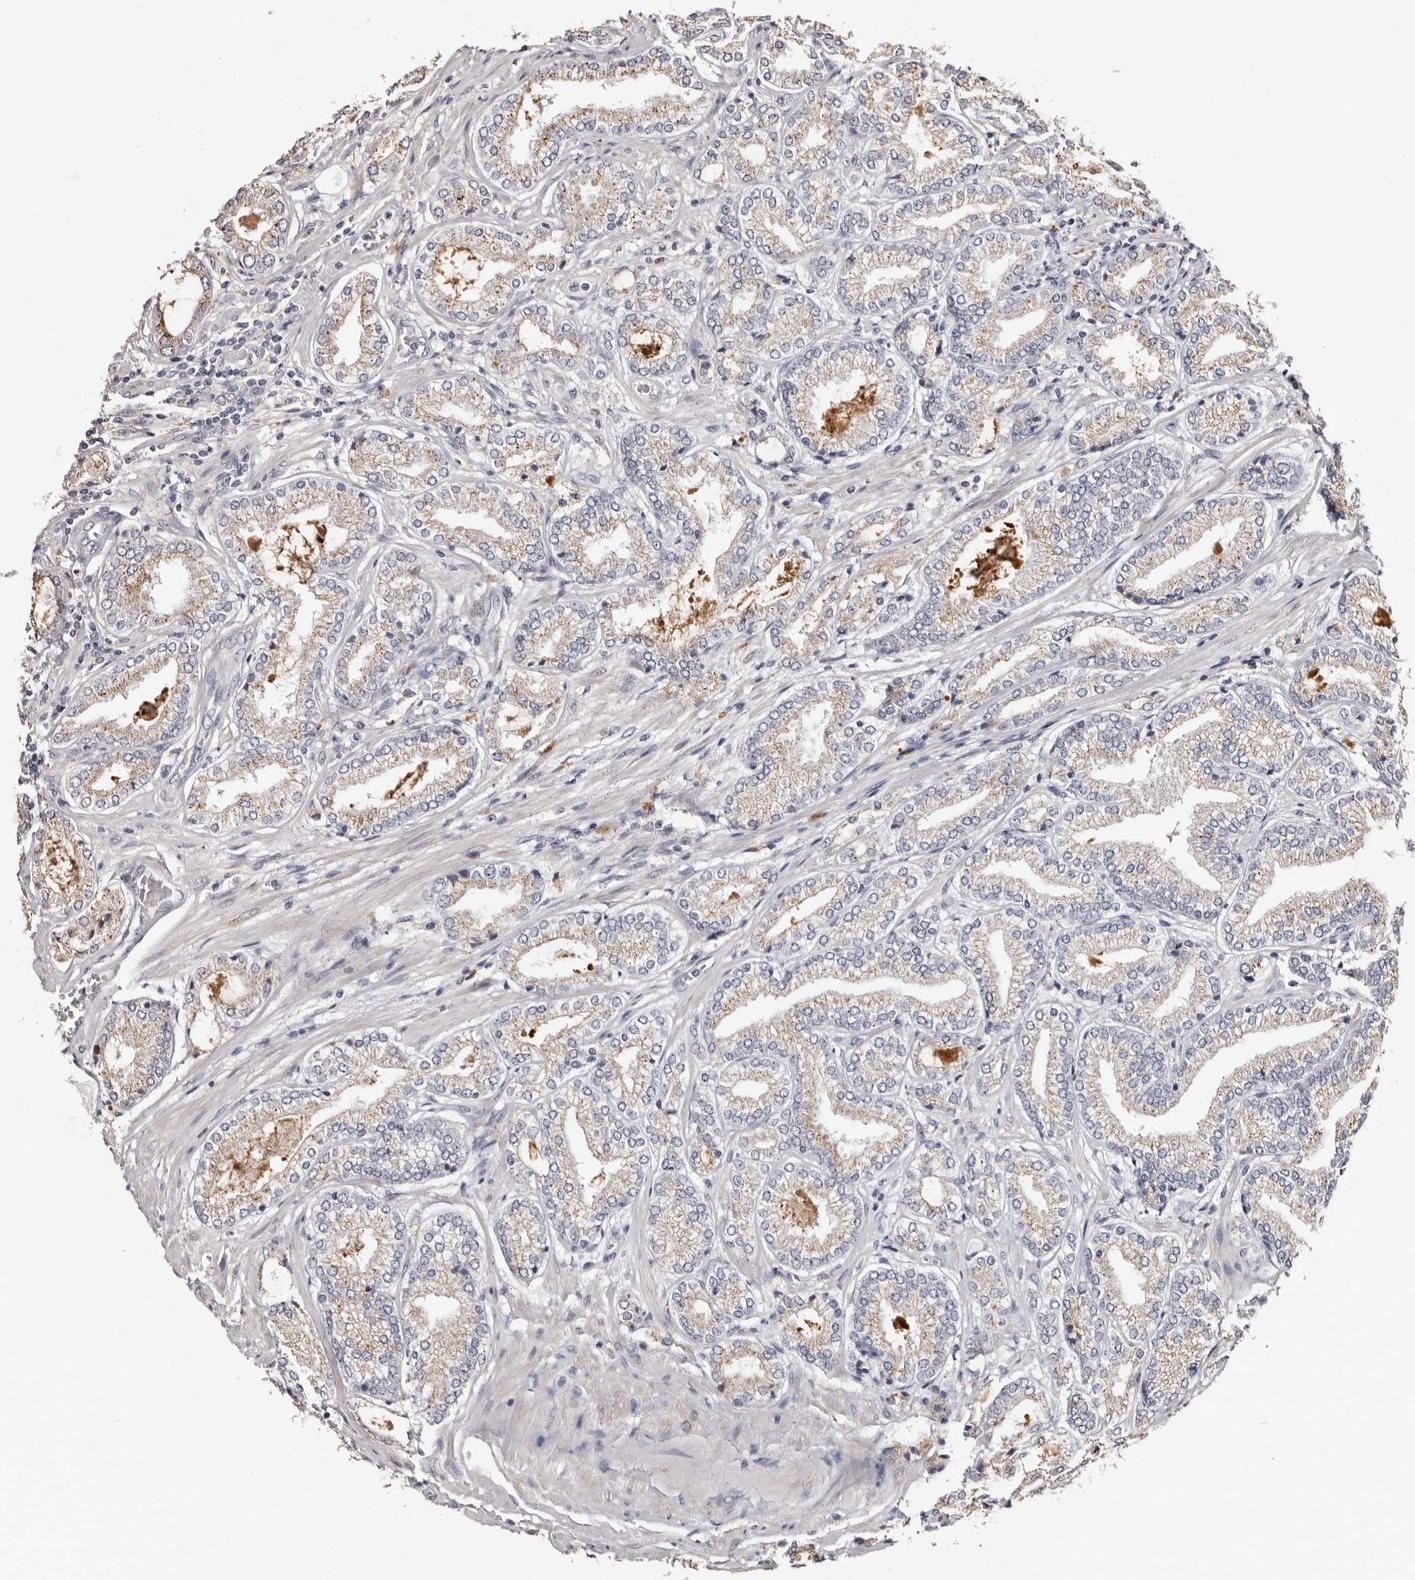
{"staining": {"intensity": "weak", "quantity": "25%-75%", "location": "cytoplasmic/membranous"}, "tissue": "prostate cancer", "cell_type": "Tumor cells", "image_type": "cancer", "snomed": [{"axis": "morphology", "description": "Adenocarcinoma, Low grade"}, {"axis": "topography", "description": "Prostate"}], "caption": "A brown stain shows weak cytoplasmic/membranous expression of a protein in human prostate cancer (low-grade adenocarcinoma) tumor cells. Immunohistochemistry stains the protein in brown and the nuclei are stained blue.", "gene": "PTAFR", "patient": {"sex": "male", "age": 62}}